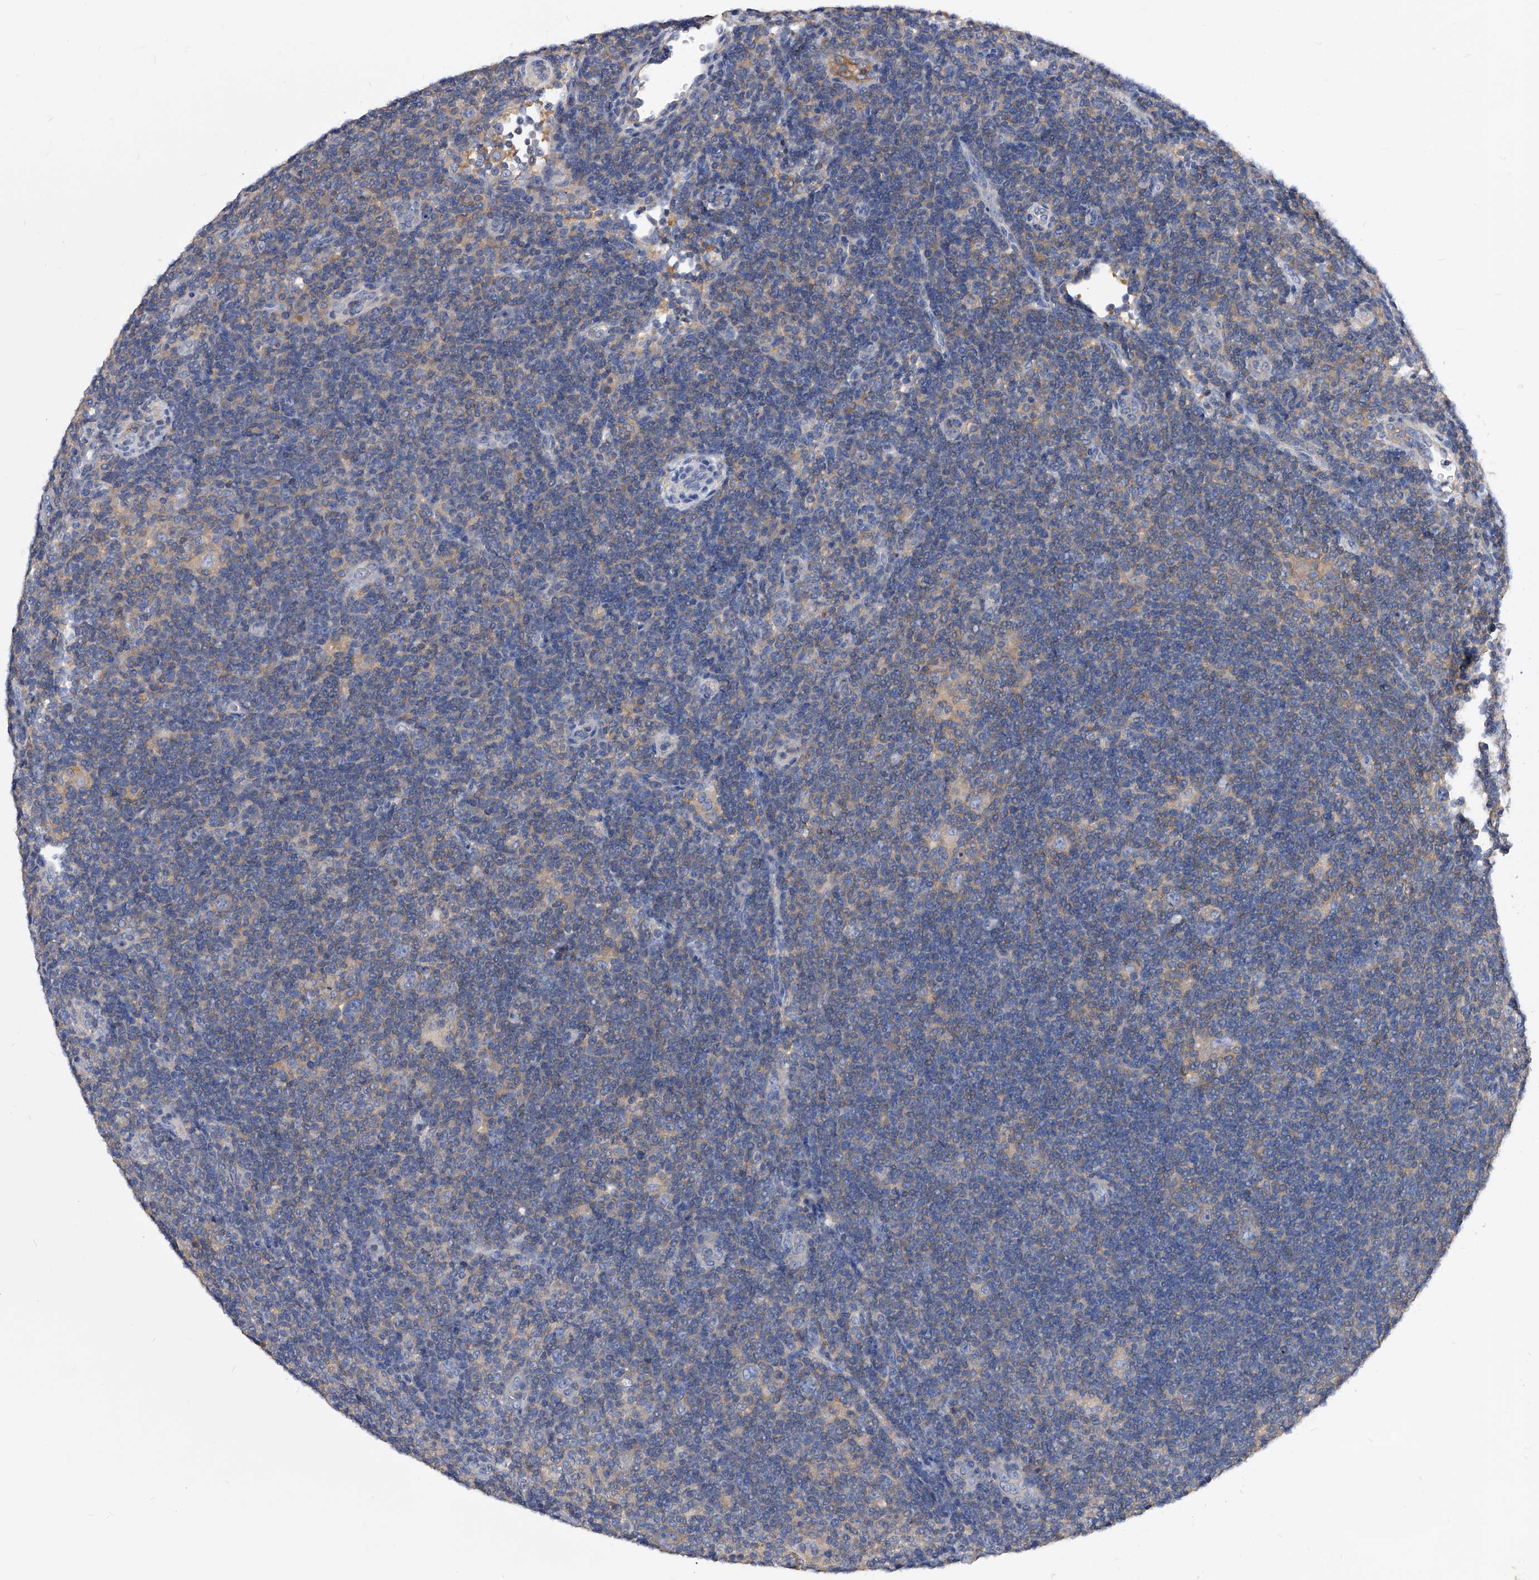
{"staining": {"intensity": "negative", "quantity": "none", "location": "none"}, "tissue": "lymphoma", "cell_type": "Tumor cells", "image_type": "cancer", "snomed": [{"axis": "morphology", "description": "Hodgkin's disease, NOS"}, {"axis": "topography", "description": "Lymph node"}], "caption": "Protein analysis of lymphoma displays no significant positivity in tumor cells.", "gene": "APEH", "patient": {"sex": "female", "age": 57}}